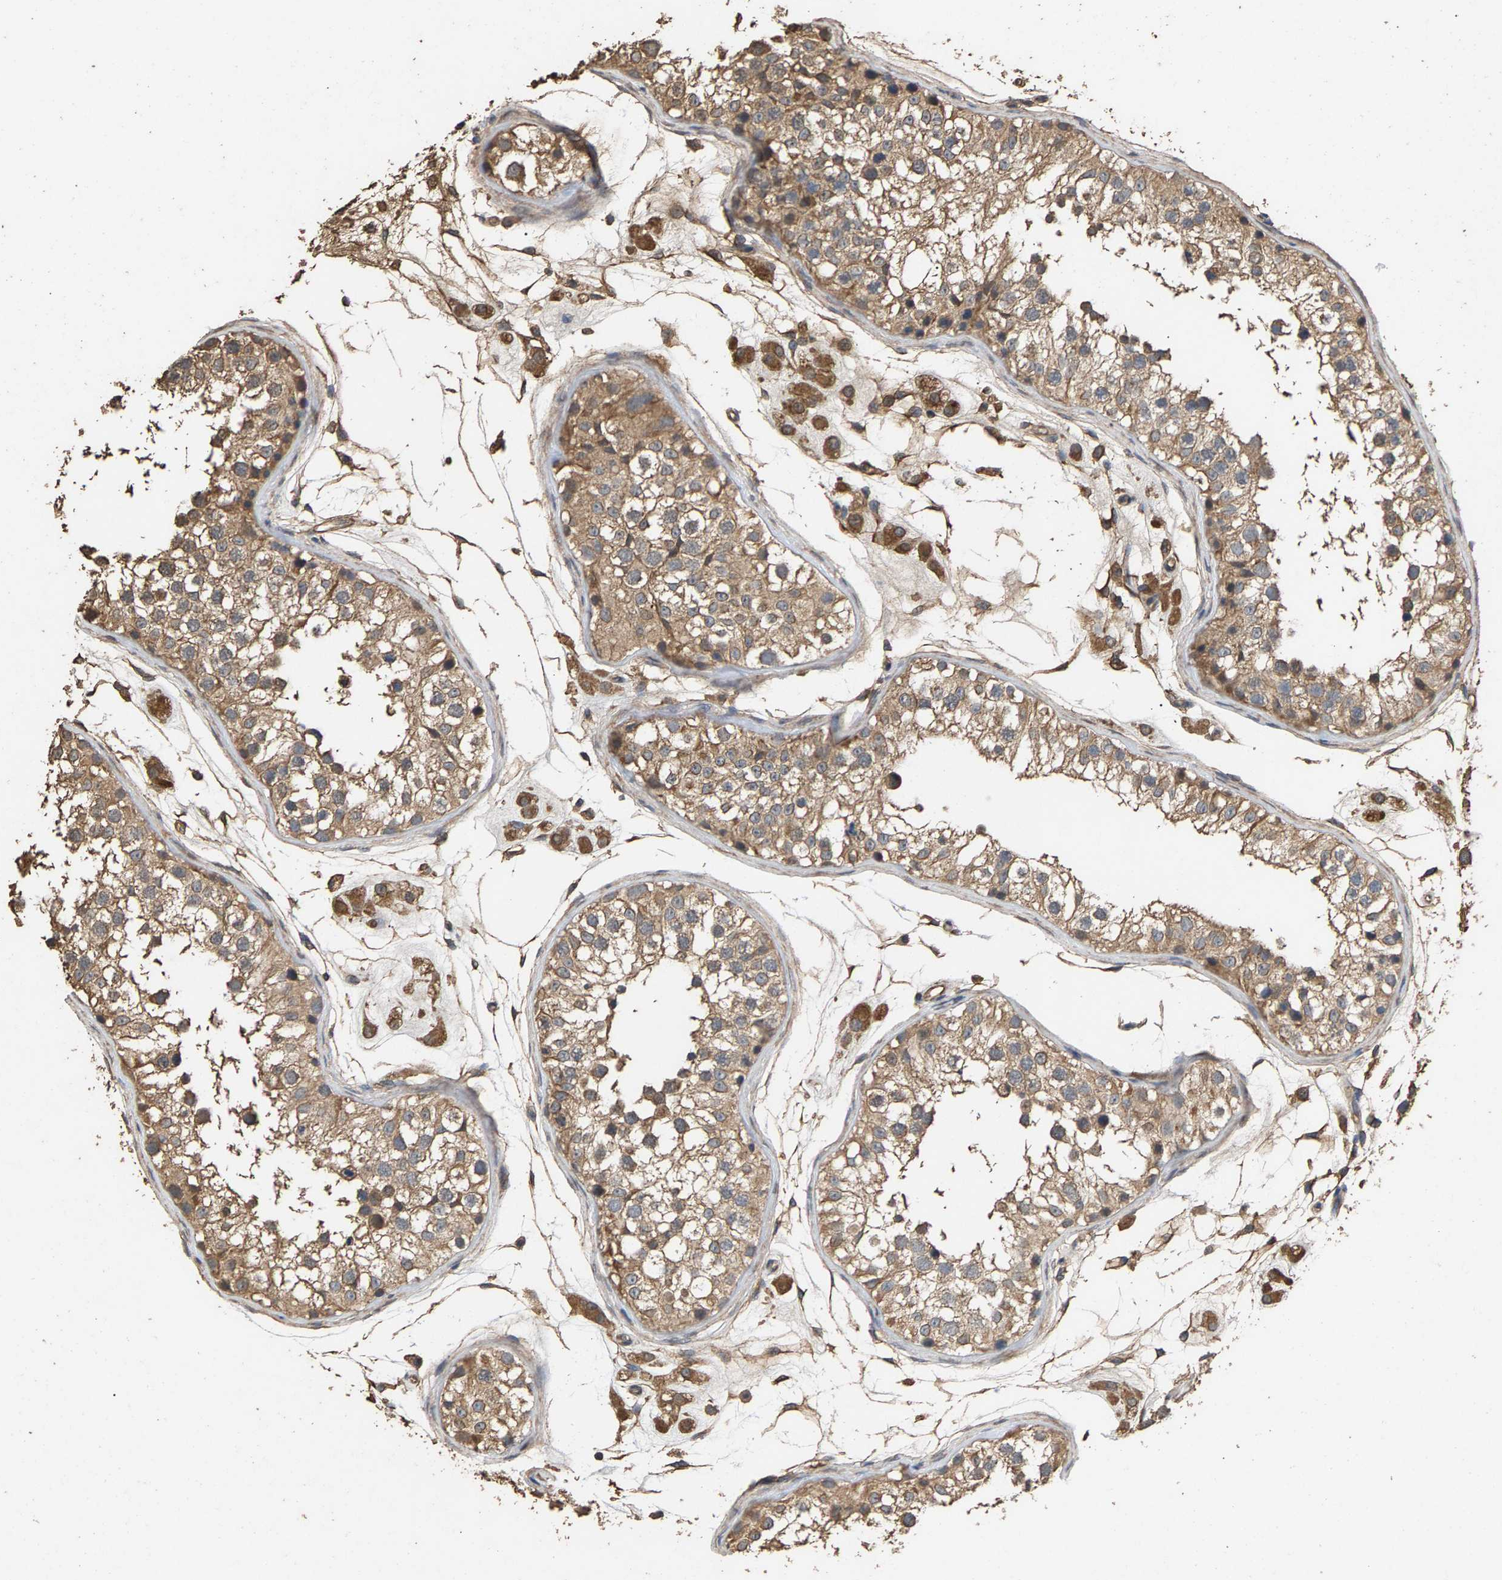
{"staining": {"intensity": "moderate", "quantity": ">75%", "location": "cytoplasmic/membranous"}, "tissue": "testis", "cell_type": "Cells in seminiferous ducts", "image_type": "normal", "snomed": [{"axis": "morphology", "description": "Normal tissue, NOS"}, {"axis": "morphology", "description": "Adenocarcinoma, metastatic, NOS"}, {"axis": "topography", "description": "Testis"}], "caption": "Testis stained with DAB immunohistochemistry displays medium levels of moderate cytoplasmic/membranous staining in approximately >75% of cells in seminiferous ducts. The staining was performed using DAB (3,3'-diaminobenzidine) to visualize the protein expression in brown, while the nuclei were stained in blue with hematoxylin (Magnification: 20x).", "gene": "HTRA3", "patient": {"sex": "male", "age": 26}}